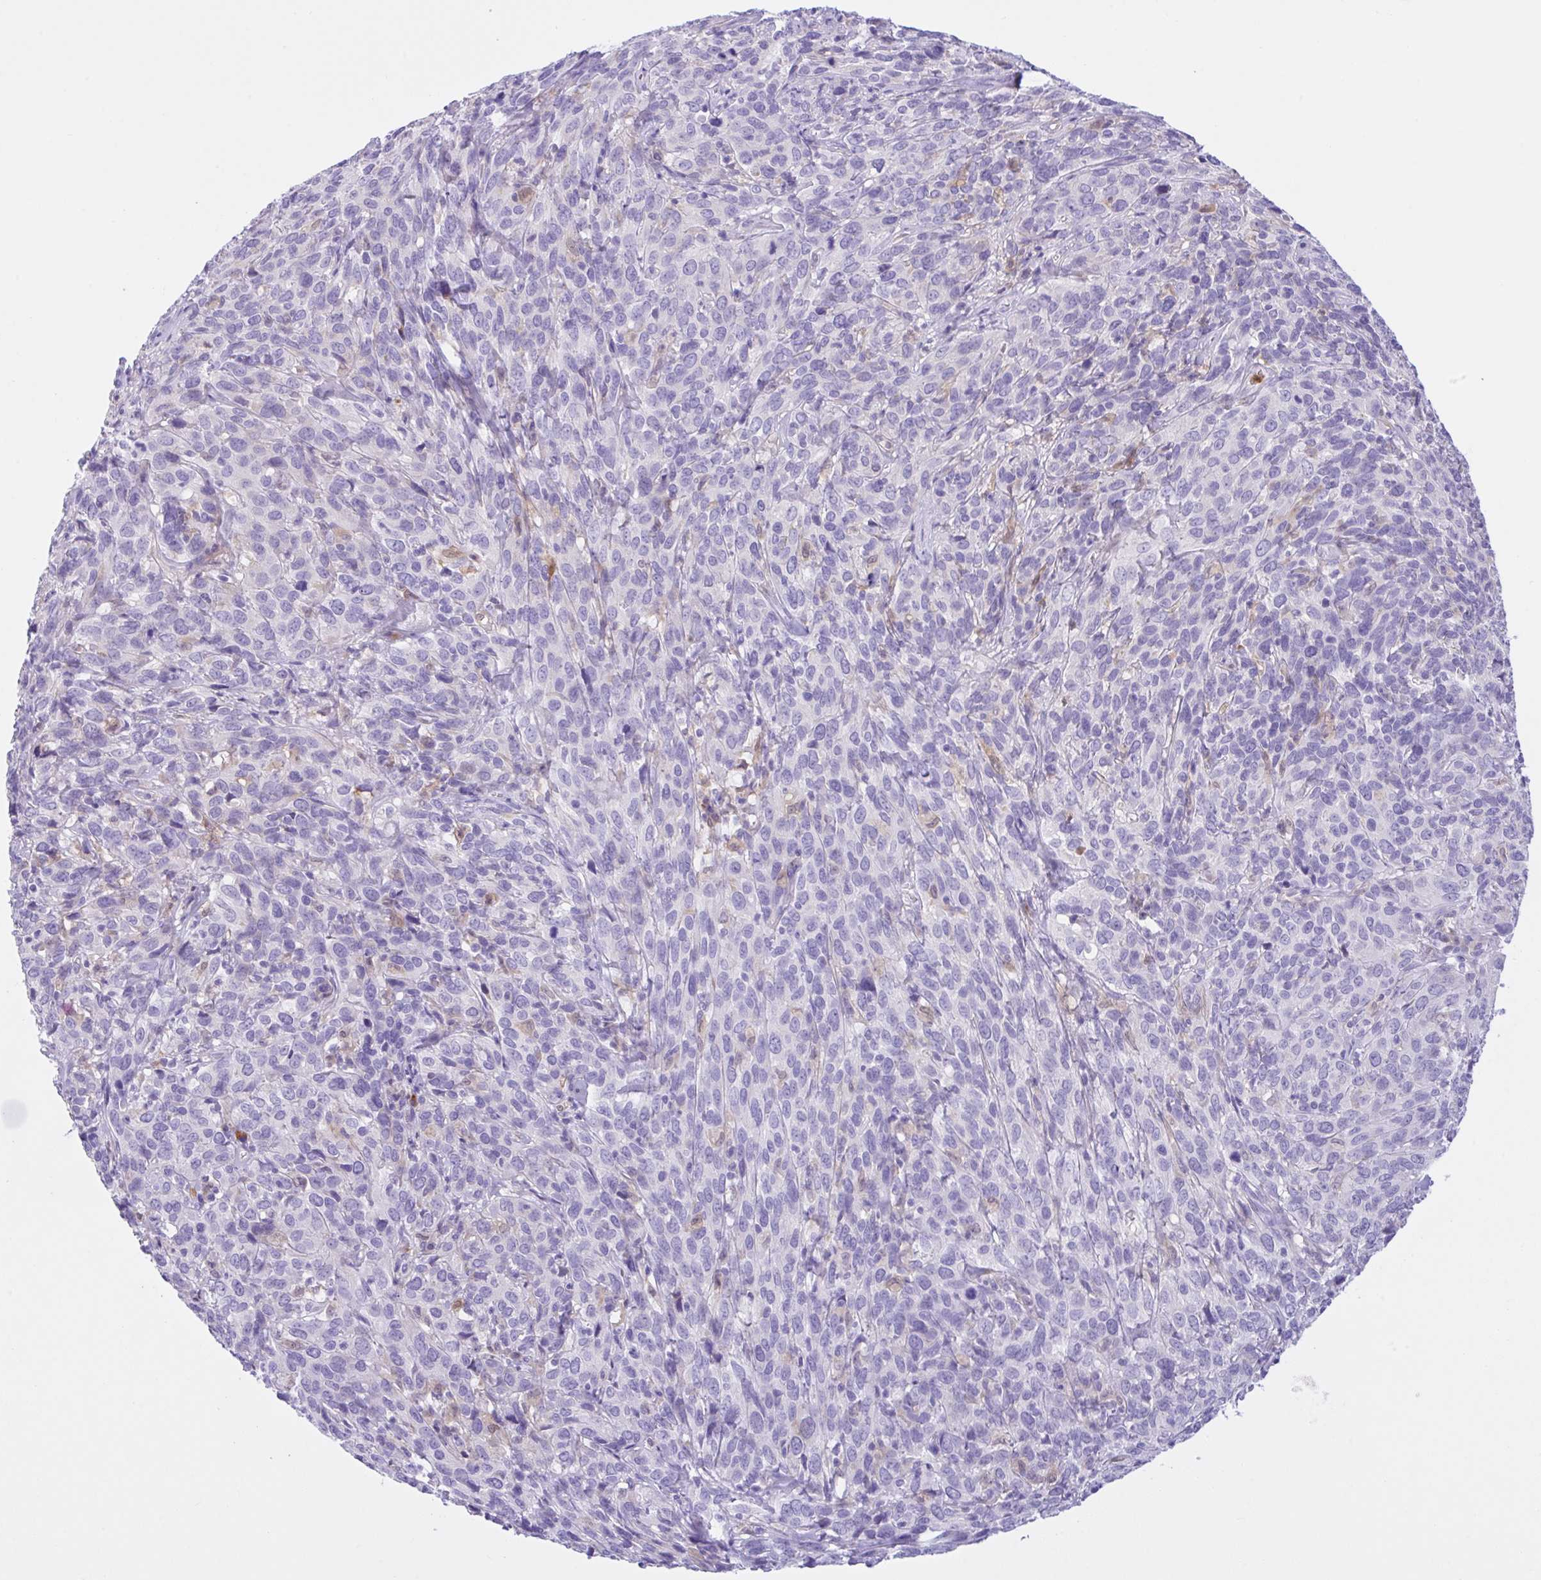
{"staining": {"intensity": "negative", "quantity": "none", "location": "none"}, "tissue": "cervical cancer", "cell_type": "Tumor cells", "image_type": "cancer", "snomed": [{"axis": "morphology", "description": "Squamous cell carcinoma, NOS"}, {"axis": "topography", "description": "Cervix"}], "caption": "An immunohistochemistry photomicrograph of cervical cancer is shown. There is no staining in tumor cells of cervical cancer.", "gene": "NCF1", "patient": {"sex": "female", "age": 51}}